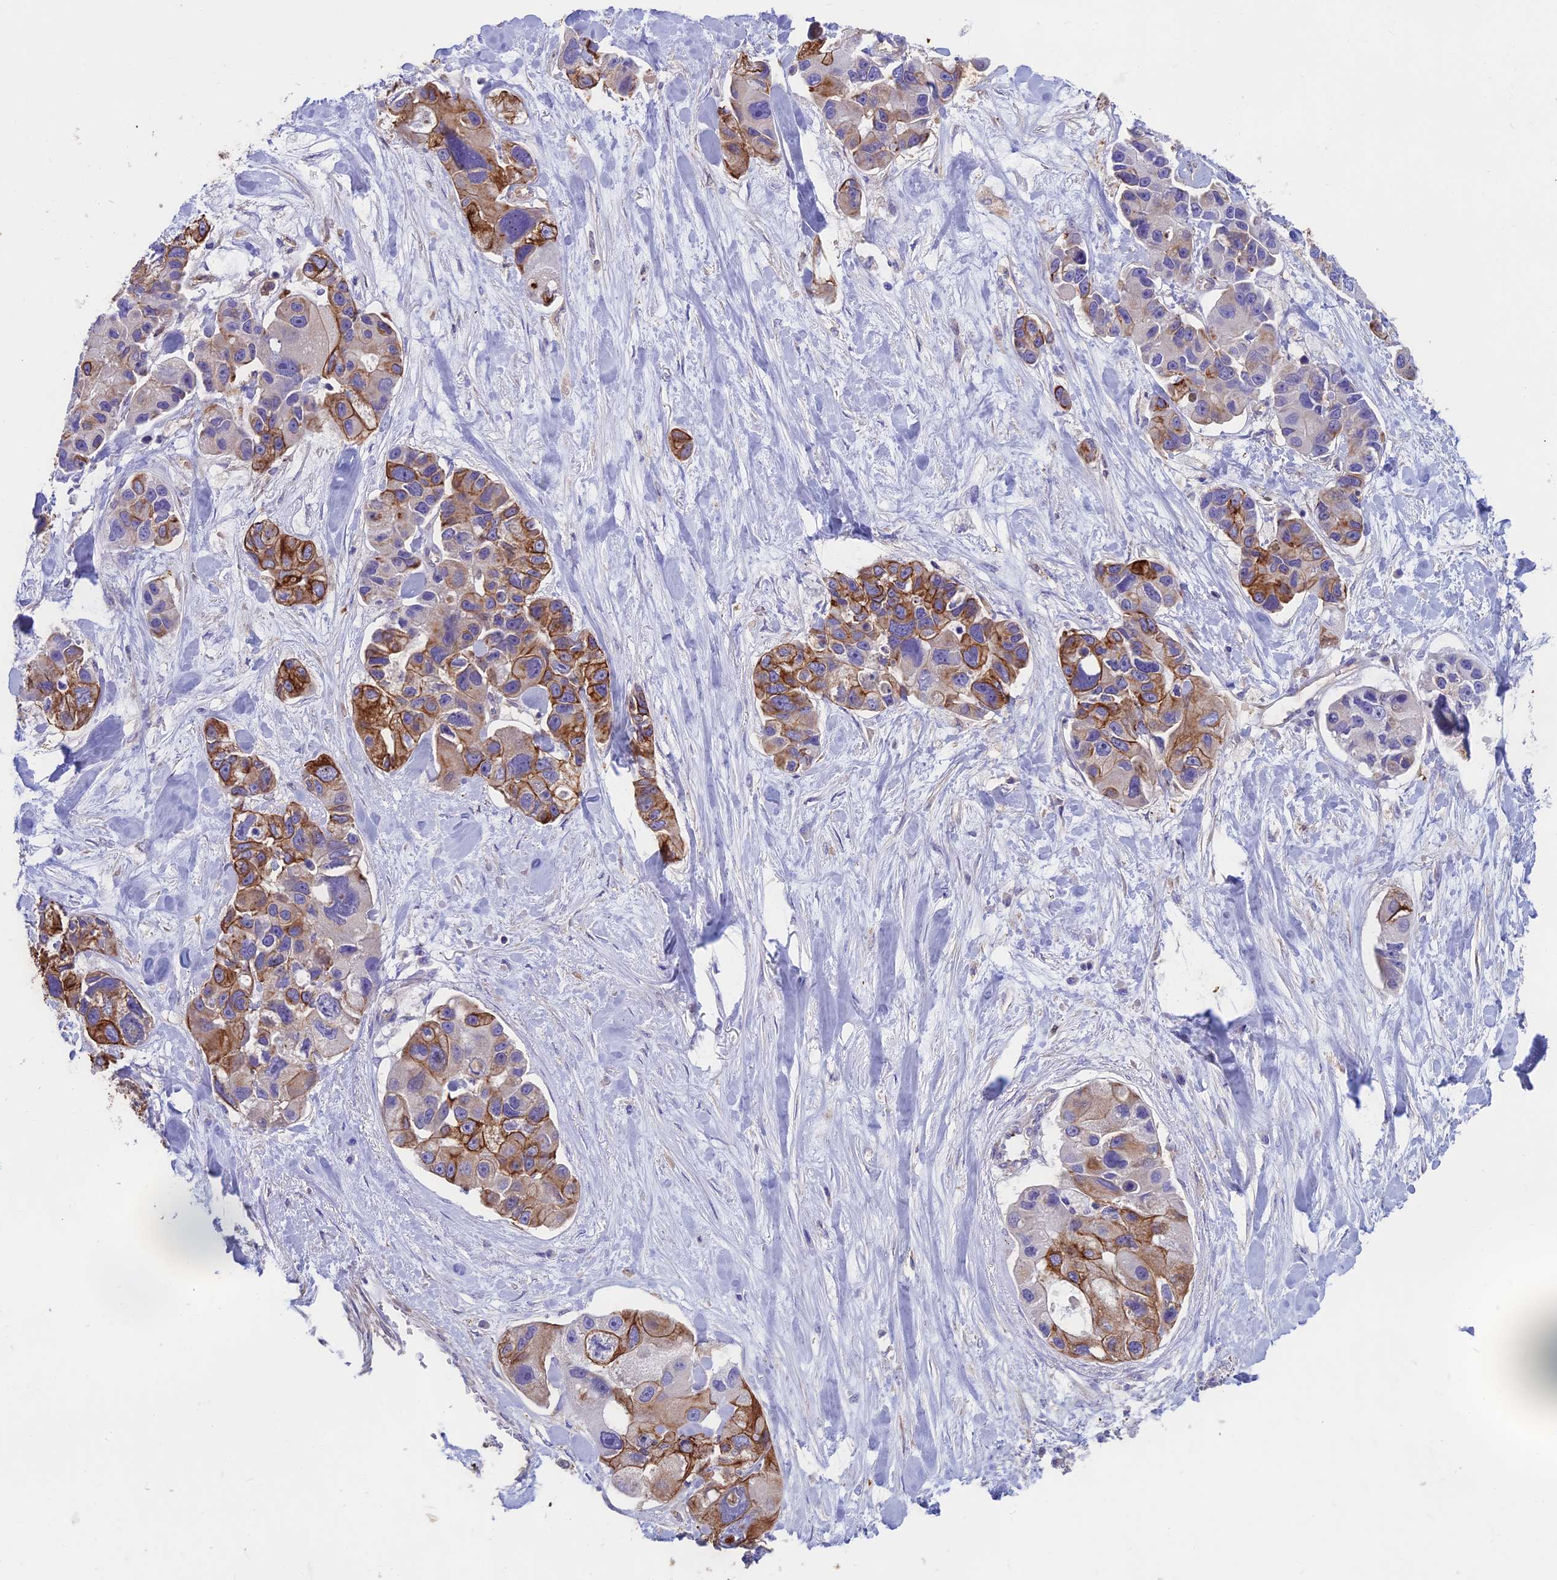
{"staining": {"intensity": "strong", "quantity": "25%-75%", "location": "cytoplasmic/membranous"}, "tissue": "lung cancer", "cell_type": "Tumor cells", "image_type": "cancer", "snomed": [{"axis": "morphology", "description": "Adenocarcinoma, NOS"}, {"axis": "topography", "description": "Lung"}], "caption": "The micrograph shows staining of adenocarcinoma (lung), revealing strong cytoplasmic/membranous protein staining (brown color) within tumor cells.", "gene": "CDAN1", "patient": {"sex": "female", "age": 54}}